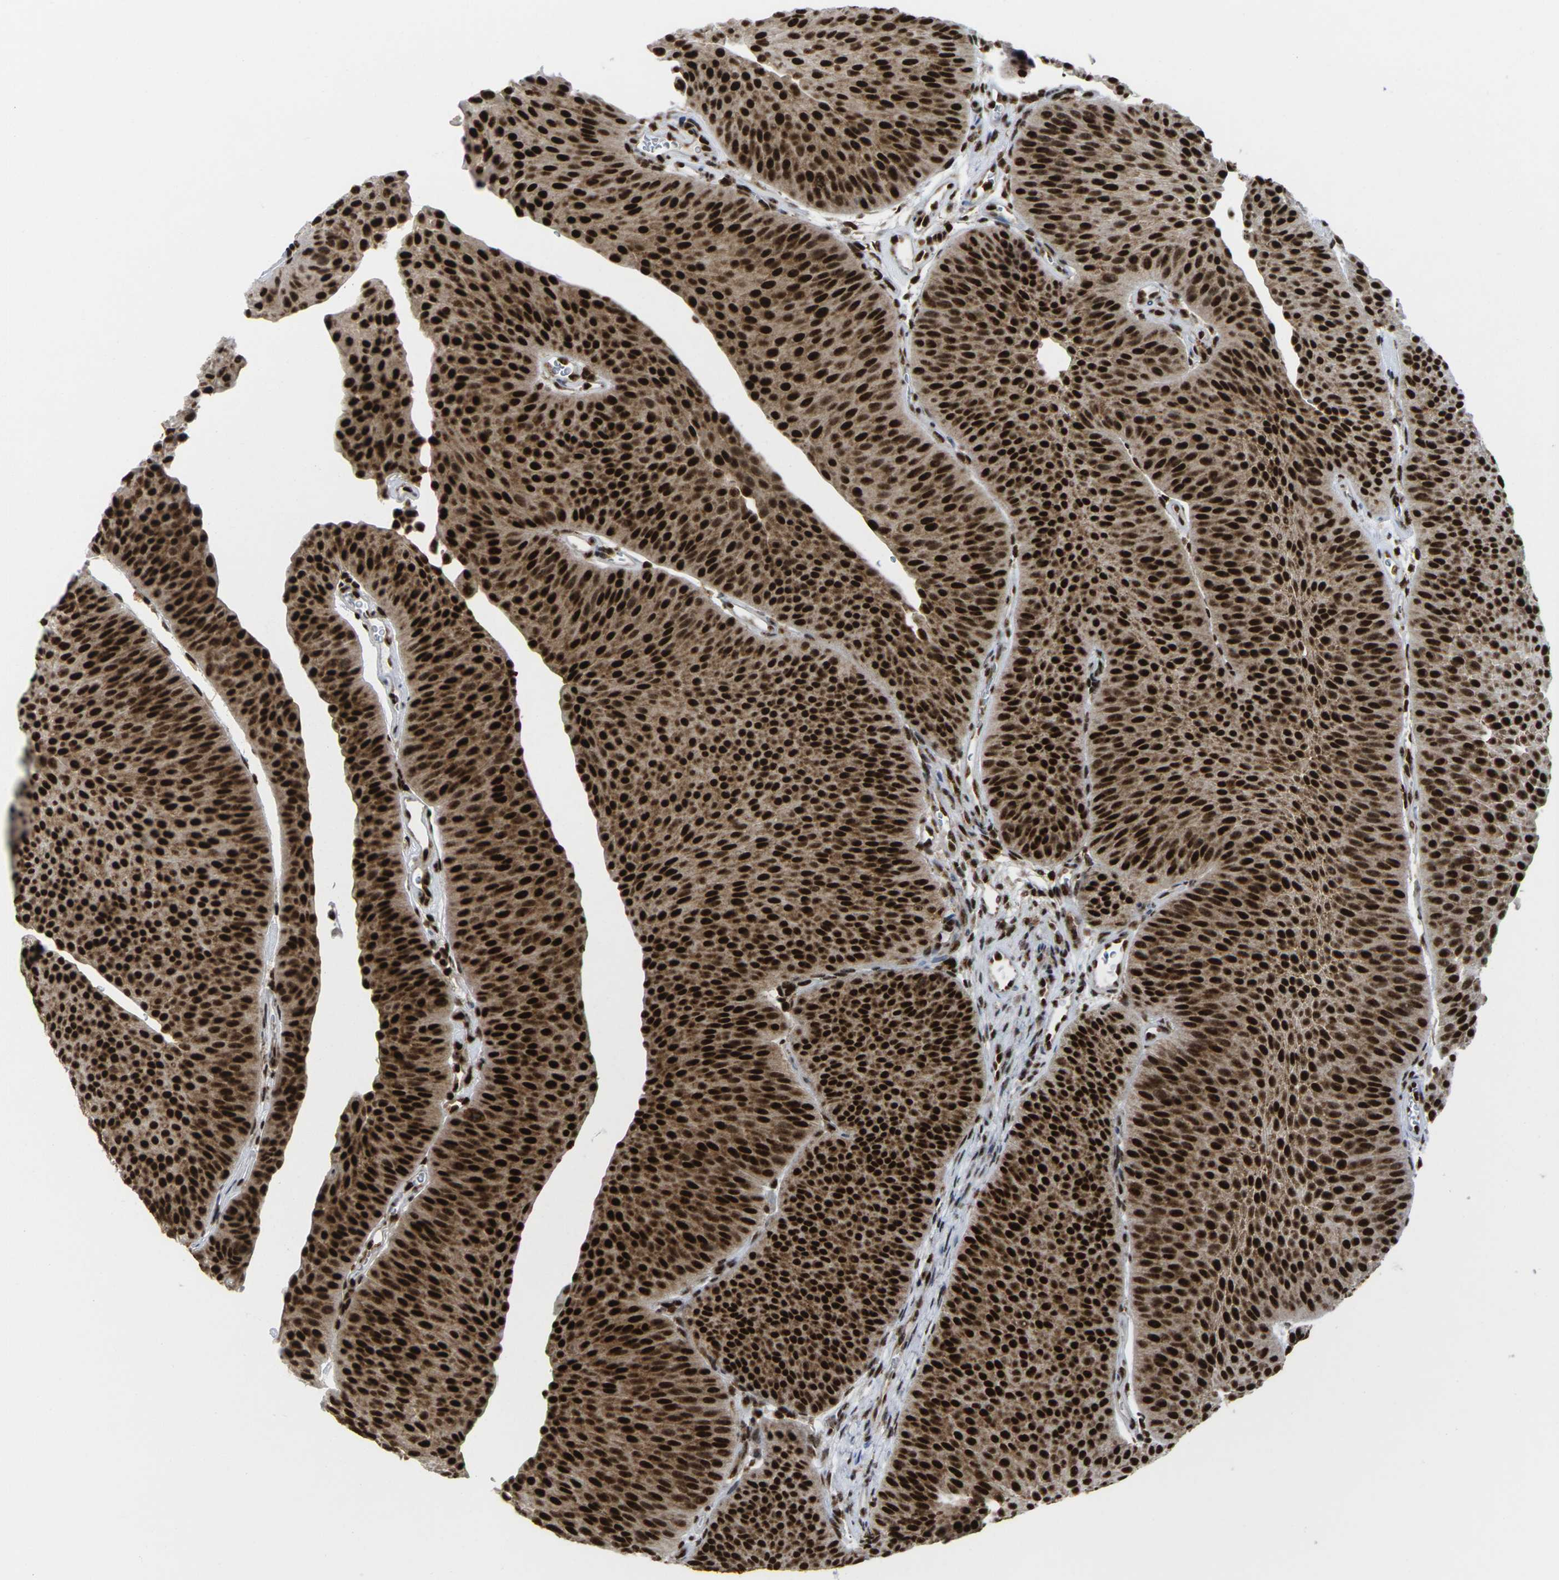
{"staining": {"intensity": "strong", "quantity": ">75%", "location": "cytoplasmic/membranous,nuclear"}, "tissue": "urothelial cancer", "cell_type": "Tumor cells", "image_type": "cancer", "snomed": [{"axis": "morphology", "description": "Urothelial carcinoma, Low grade"}, {"axis": "topography", "description": "Urinary bladder"}], "caption": "The photomicrograph reveals staining of urothelial cancer, revealing strong cytoplasmic/membranous and nuclear protein expression (brown color) within tumor cells. The staining was performed using DAB (3,3'-diaminobenzidine), with brown indicating positive protein expression. Nuclei are stained blue with hematoxylin.", "gene": "MAGOH", "patient": {"sex": "female", "age": 60}}